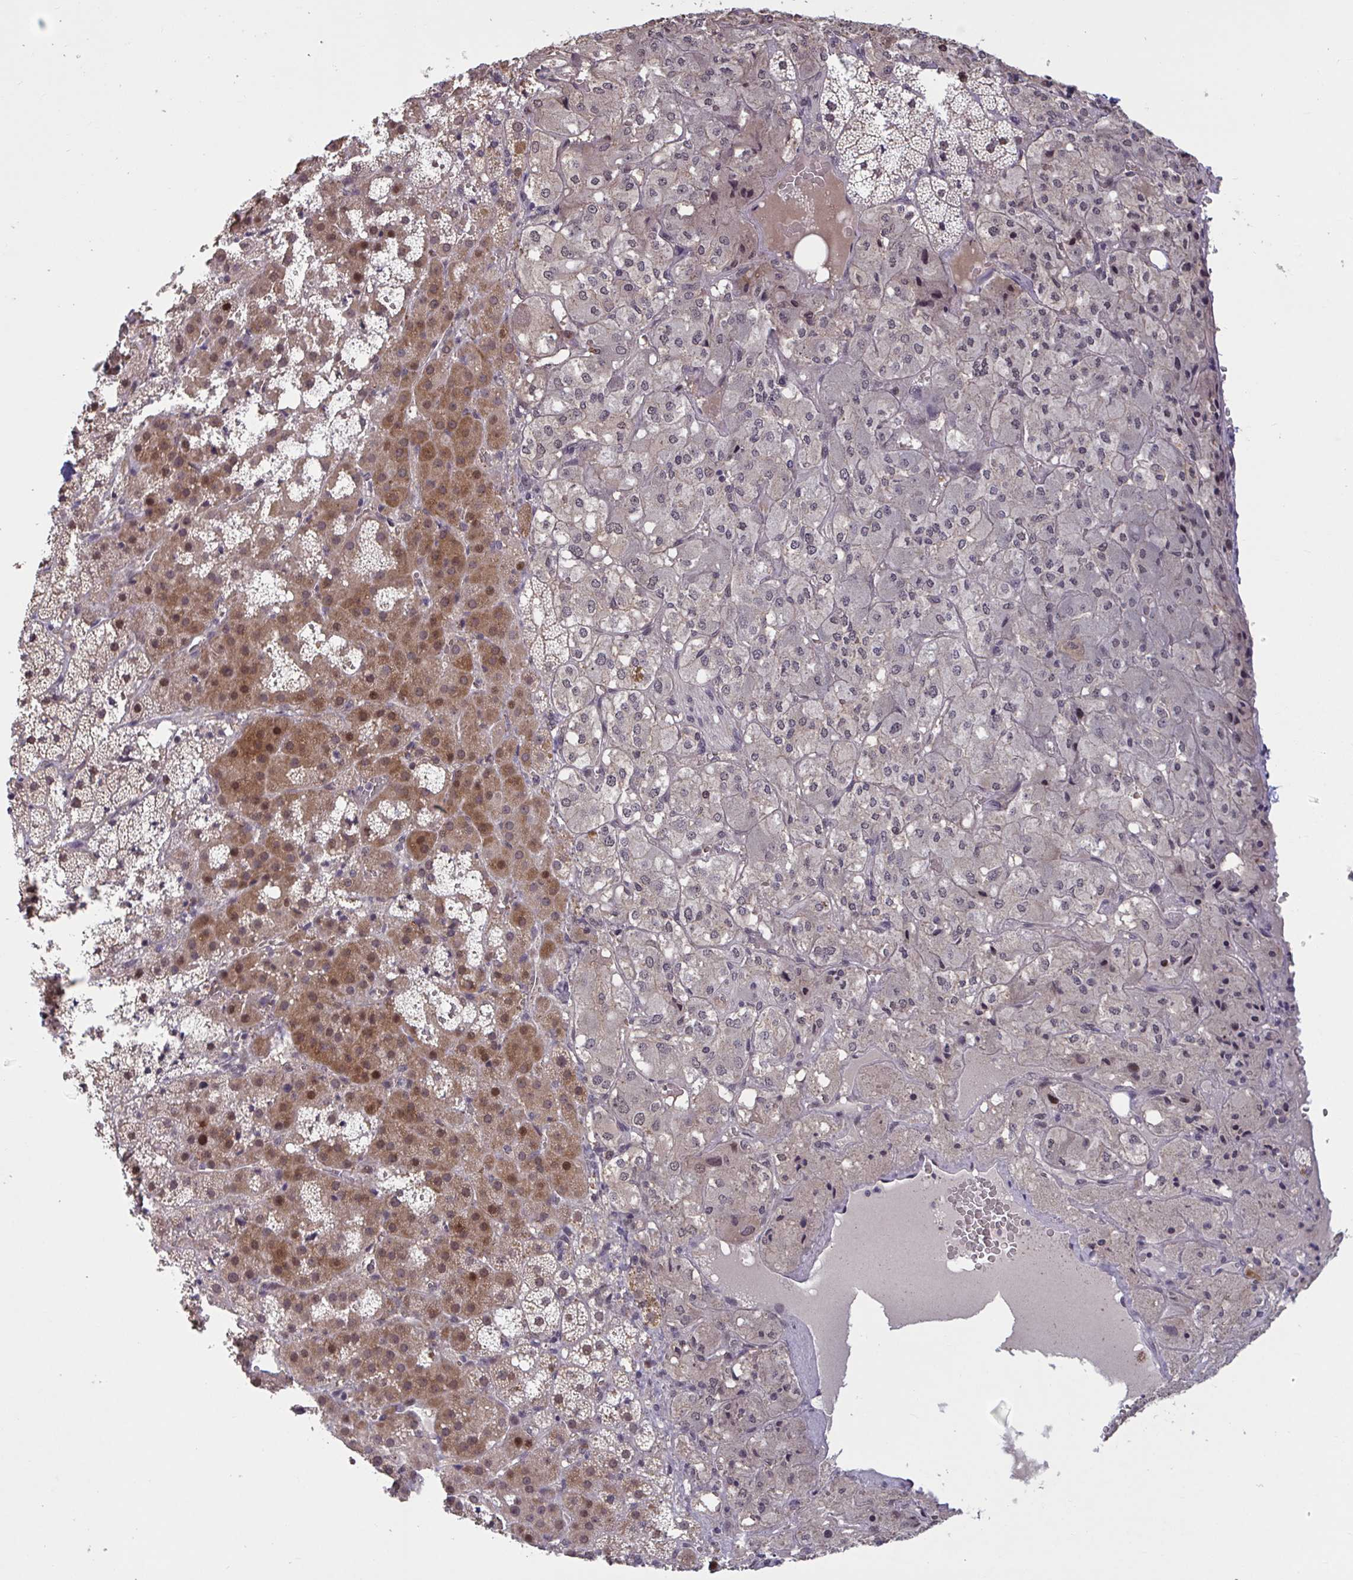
{"staining": {"intensity": "moderate", "quantity": "25%-75%", "location": "cytoplasmic/membranous,nuclear"}, "tissue": "adrenal gland", "cell_type": "Glandular cells", "image_type": "normal", "snomed": [{"axis": "morphology", "description": "Normal tissue, NOS"}, {"axis": "topography", "description": "Adrenal gland"}], "caption": "Immunohistochemical staining of unremarkable adrenal gland shows medium levels of moderate cytoplasmic/membranous,nuclear expression in about 25%-75% of glandular cells.", "gene": "ZNF414", "patient": {"sex": "male", "age": 53}}